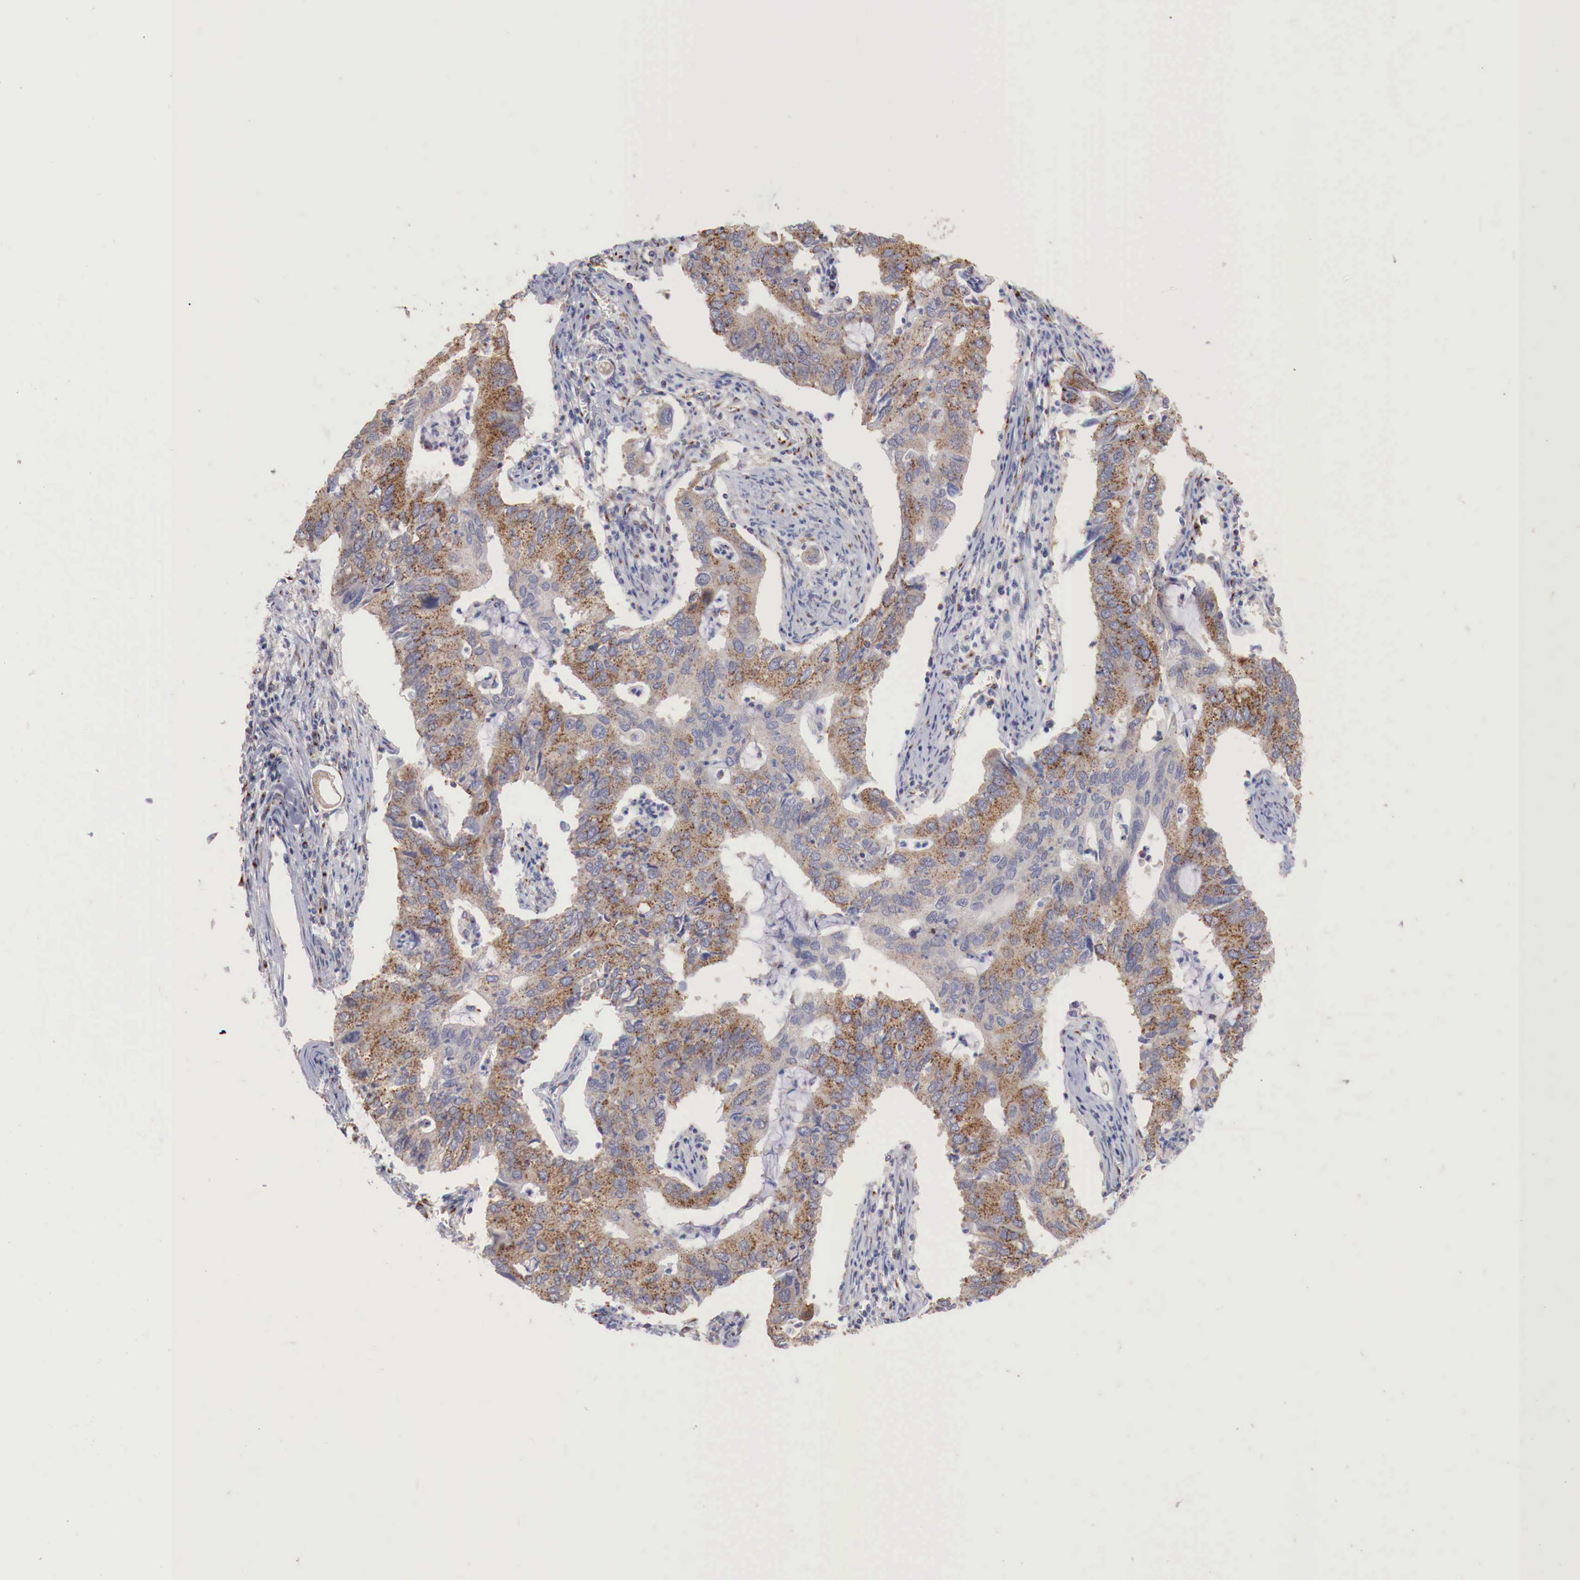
{"staining": {"intensity": "strong", "quantity": ">75%", "location": "cytoplasmic/membranous"}, "tissue": "lung cancer", "cell_type": "Tumor cells", "image_type": "cancer", "snomed": [{"axis": "morphology", "description": "Adenocarcinoma, NOS"}, {"axis": "topography", "description": "Lung"}], "caption": "Approximately >75% of tumor cells in human adenocarcinoma (lung) exhibit strong cytoplasmic/membranous protein expression as visualized by brown immunohistochemical staining.", "gene": "SYAP1", "patient": {"sex": "male", "age": 48}}